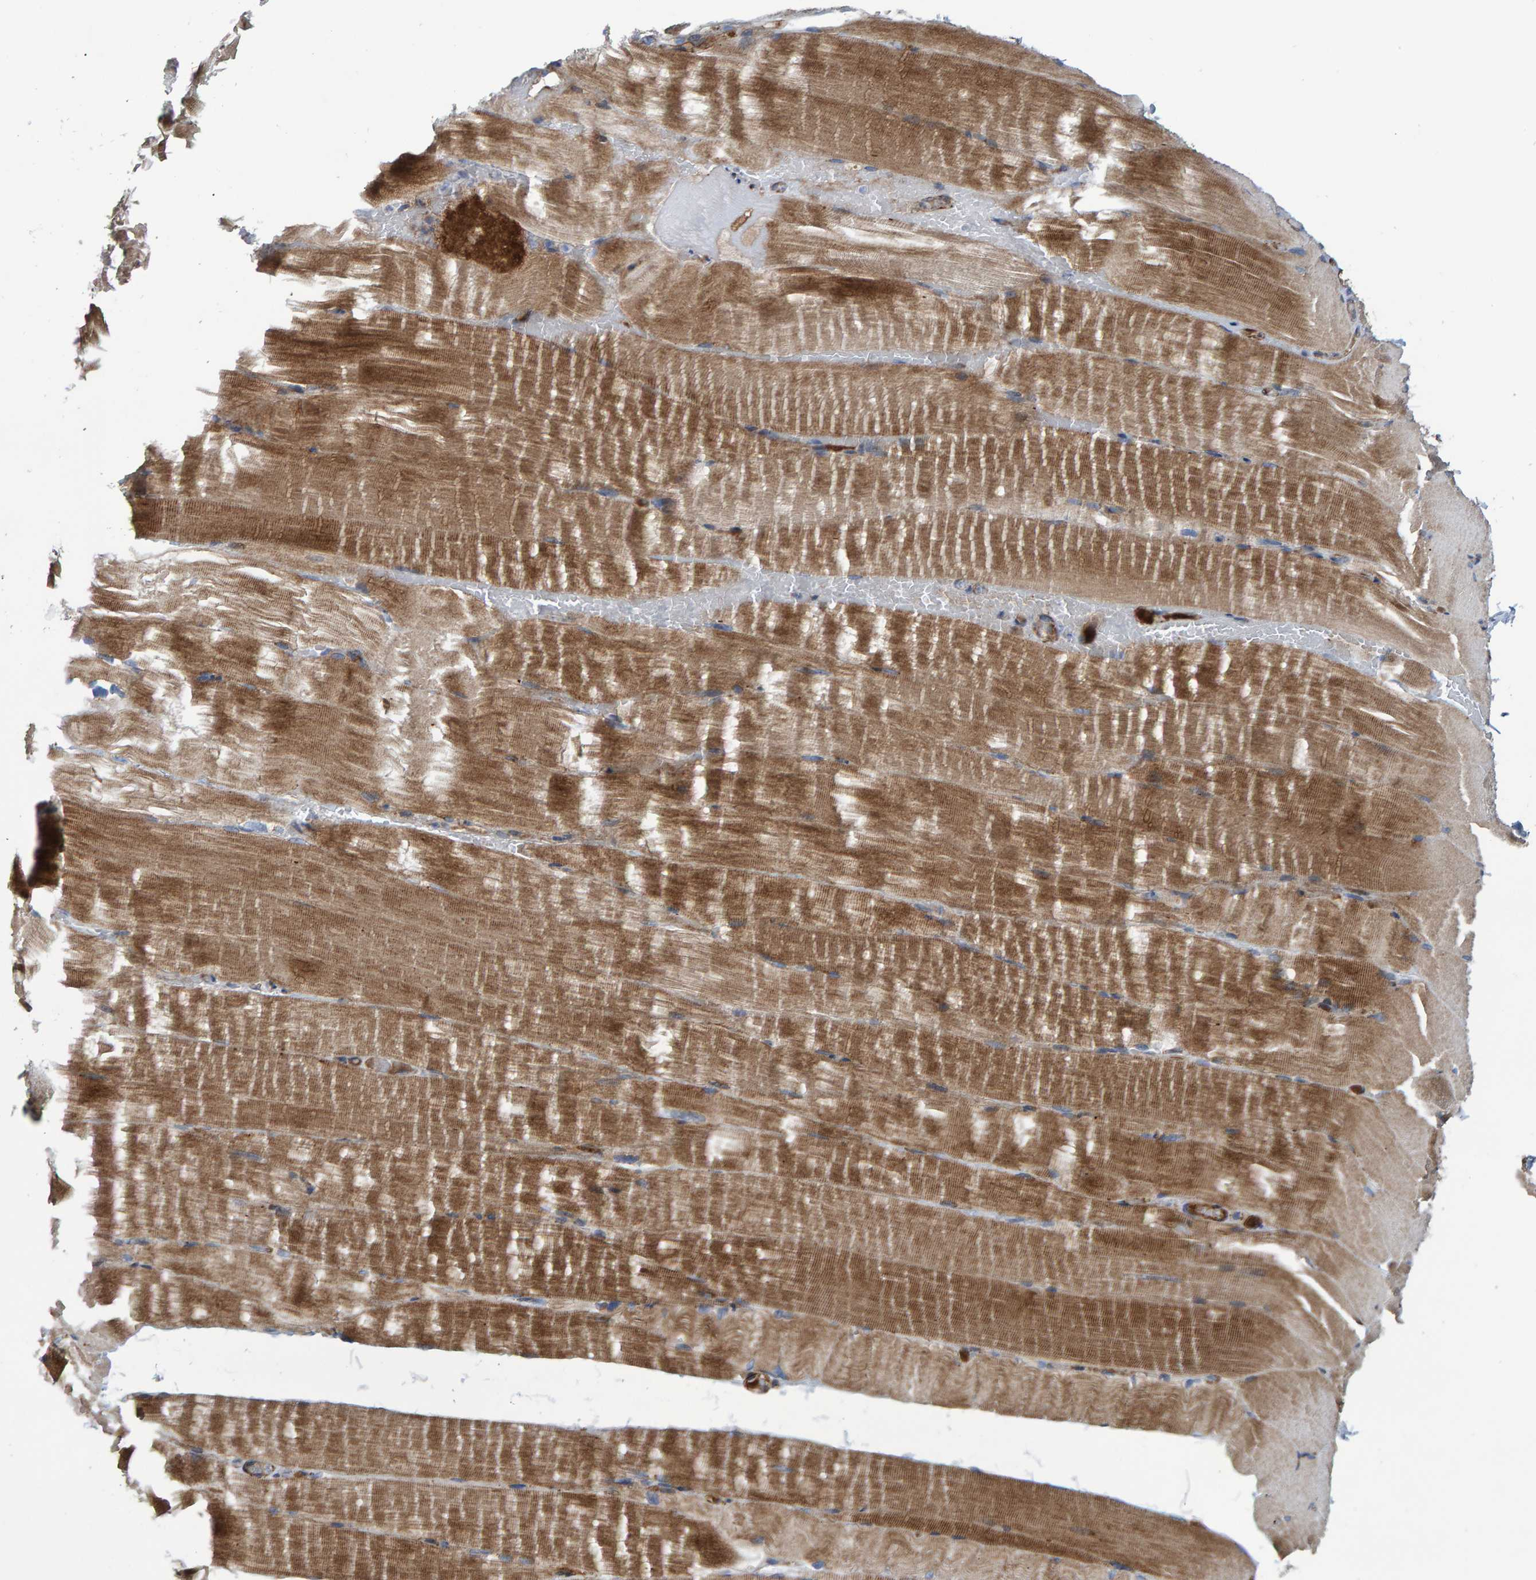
{"staining": {"intensity": "moderate", "quantity": ">75%", "location": "cytoplasmic/membranous"}, "tissue": "skeletal muscle", "cell_type": "Myocytes", "image_type": "normal", "snomed": [{"axis": "morphology", "description": "Normal tissue, NOS"}, {"axis": "topography", "description": "Skeletal muscle"}, {"axis": "topography", "description": "Parathyroid gland"}], "caption": "Immunohistochemical staining of normal skeletal muscle reveals medium levels of moderate cytoplasmic/membranous positivity in about >75% of myocytes. (DAB (3,3'-diaminobenzidine) = brown stain, brightfield microscopy at high magnification).", "gene": "SLIT2", "patient": {"sex": "female", "age": 37}}